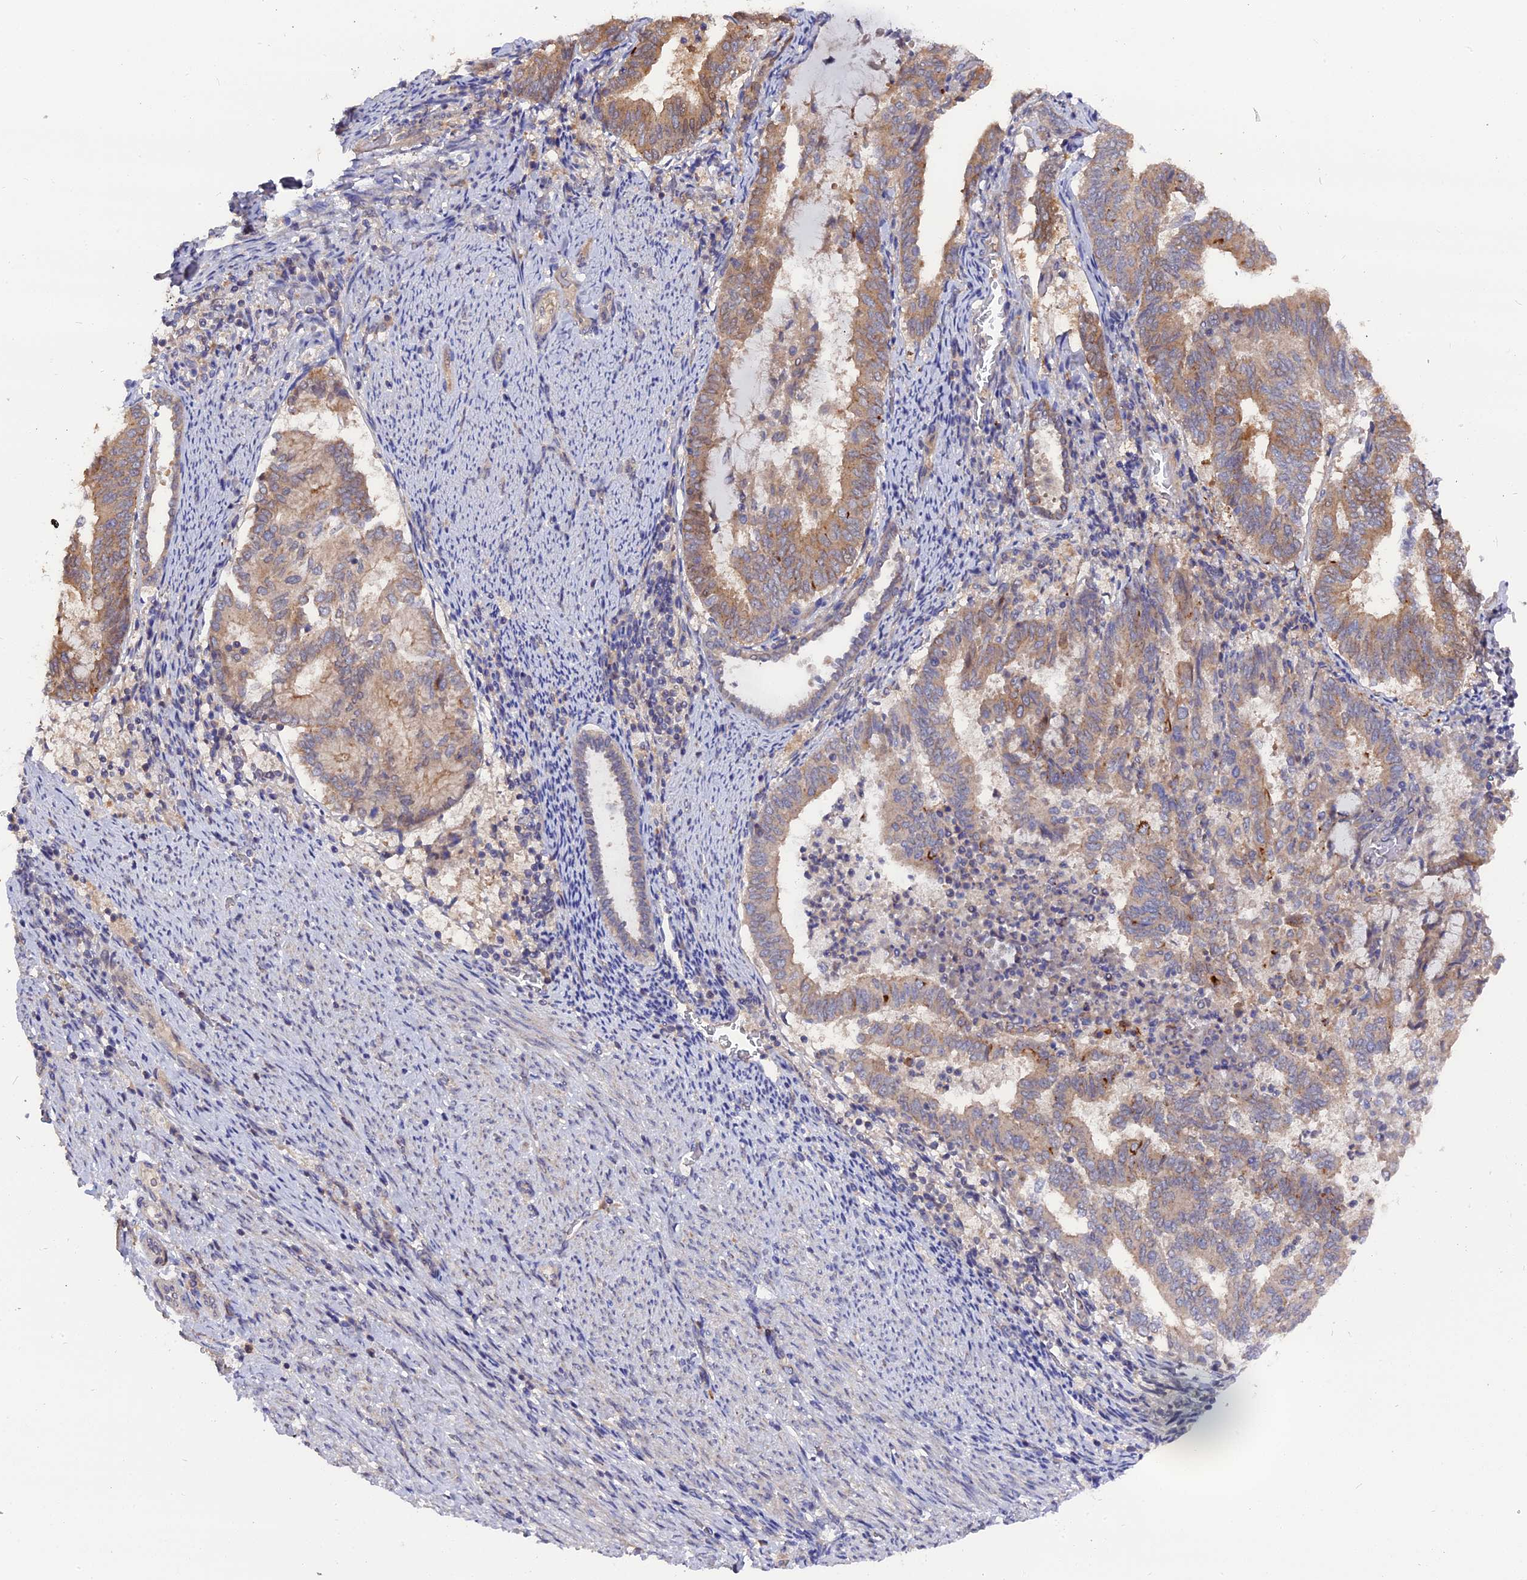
{"staining": {"intensity": "moderate", "quantity": ">75%", "location": "cytoplasmic/membranous"}, "tissue": "endometrial cancer", "cell_type": "Tumor cells", "image_type": "cancer", "snomed": [{"axis": "morphology", "description": "Adenocarcinoma, NOS"}, {"axis": "topography", "description": "Endometrium"}], "caption": "A high-resolution image shows immunohistochemistry staining of adenocarcinoma (endometrial), which displays moderate cytoplasmic/membranous expression in approximately >75% of tumor cells.", "gene": "ZCCHC2", "patient": {"sex": "female", "age": 80}}